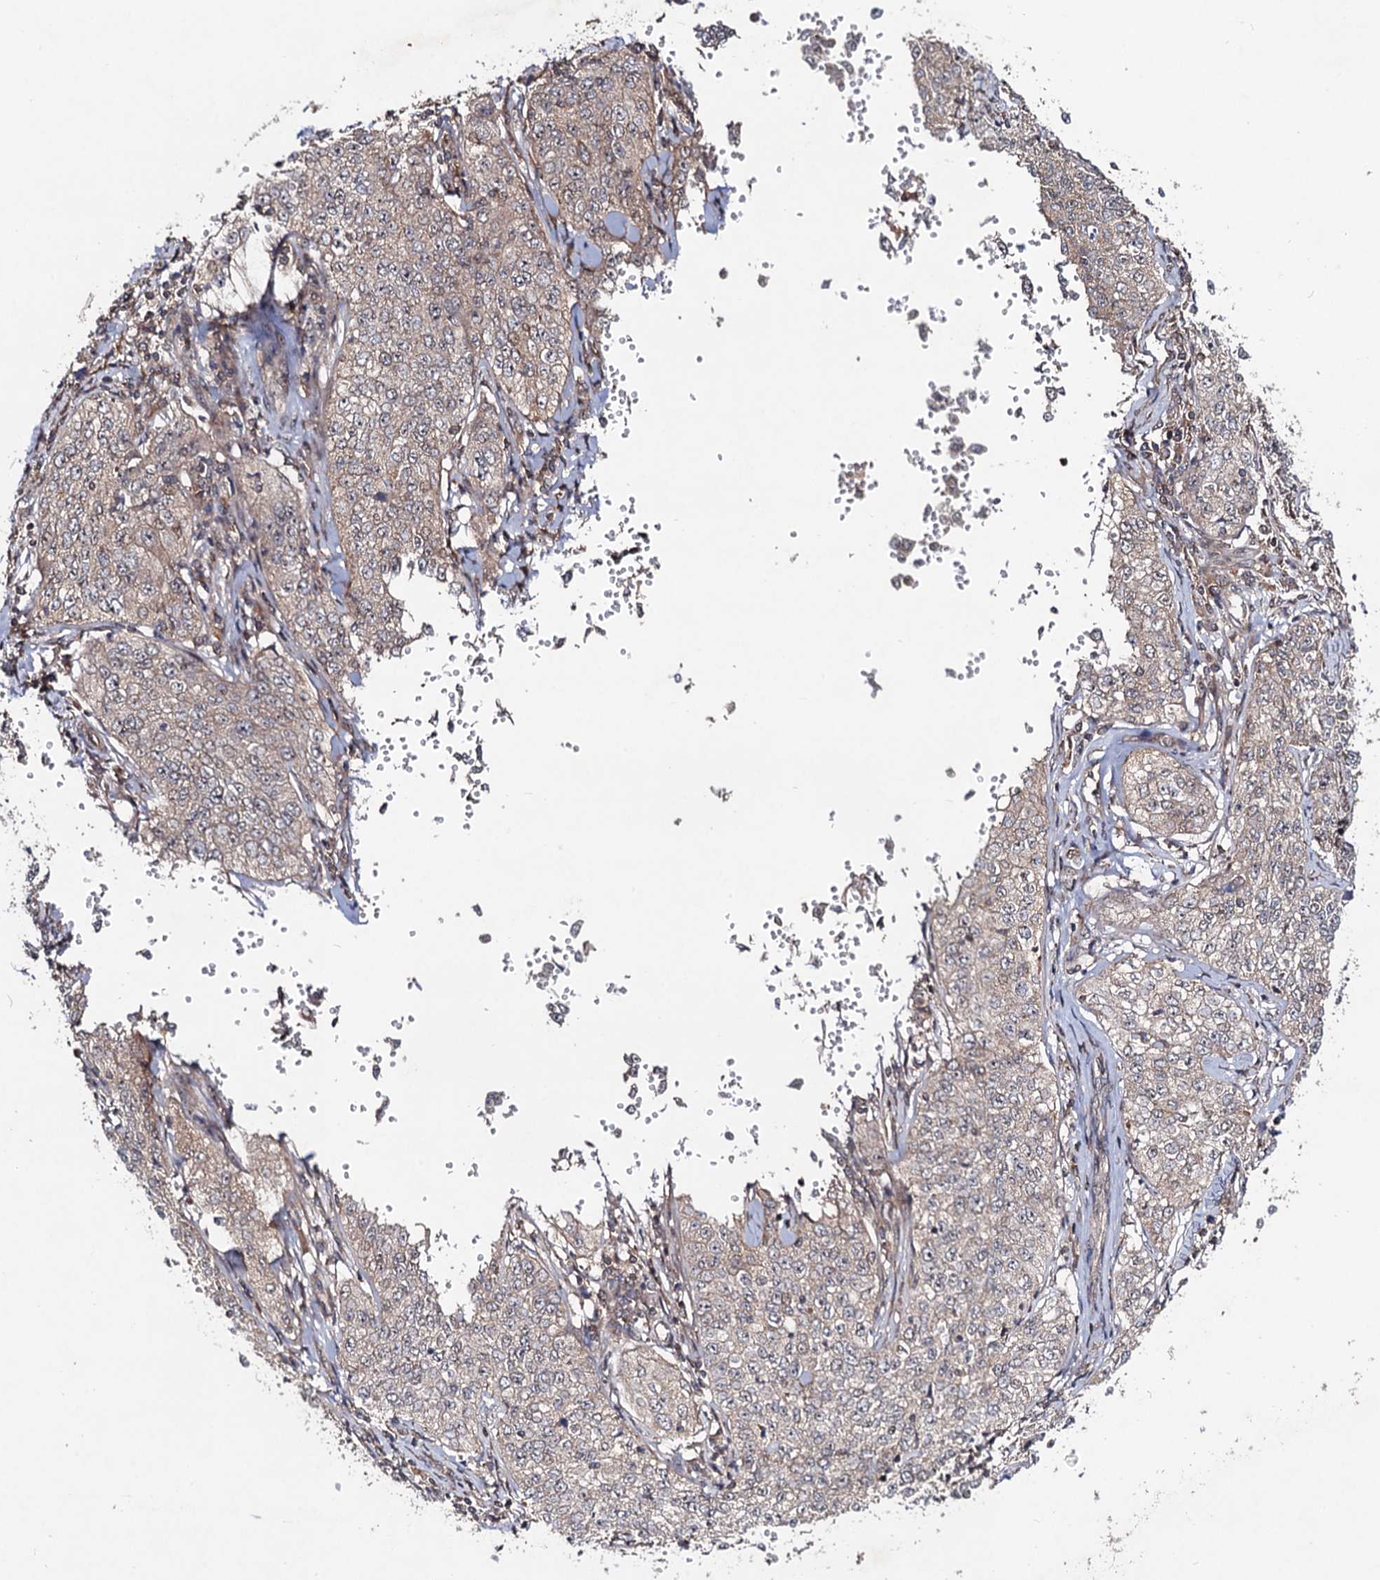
{"staining": {"intensity": "weak", "quantity": "<25%", "location": "cytoplasmic/membranous"}, "tissue": "cervical cancer", "cell_type": "Tumor cells", "image_type": "cancer", "snomed": [{"axis": "morphology", "description": "Squamous cell carcinoma, NOS"}, {"axis": "topography", "description": "Cervix"}], "caption": "Tumor cells show no significant protein expression in squamous cell carcinoma (cervical).", "gene": "KXD1", "patient": {"sex": "female", "age": 35}}